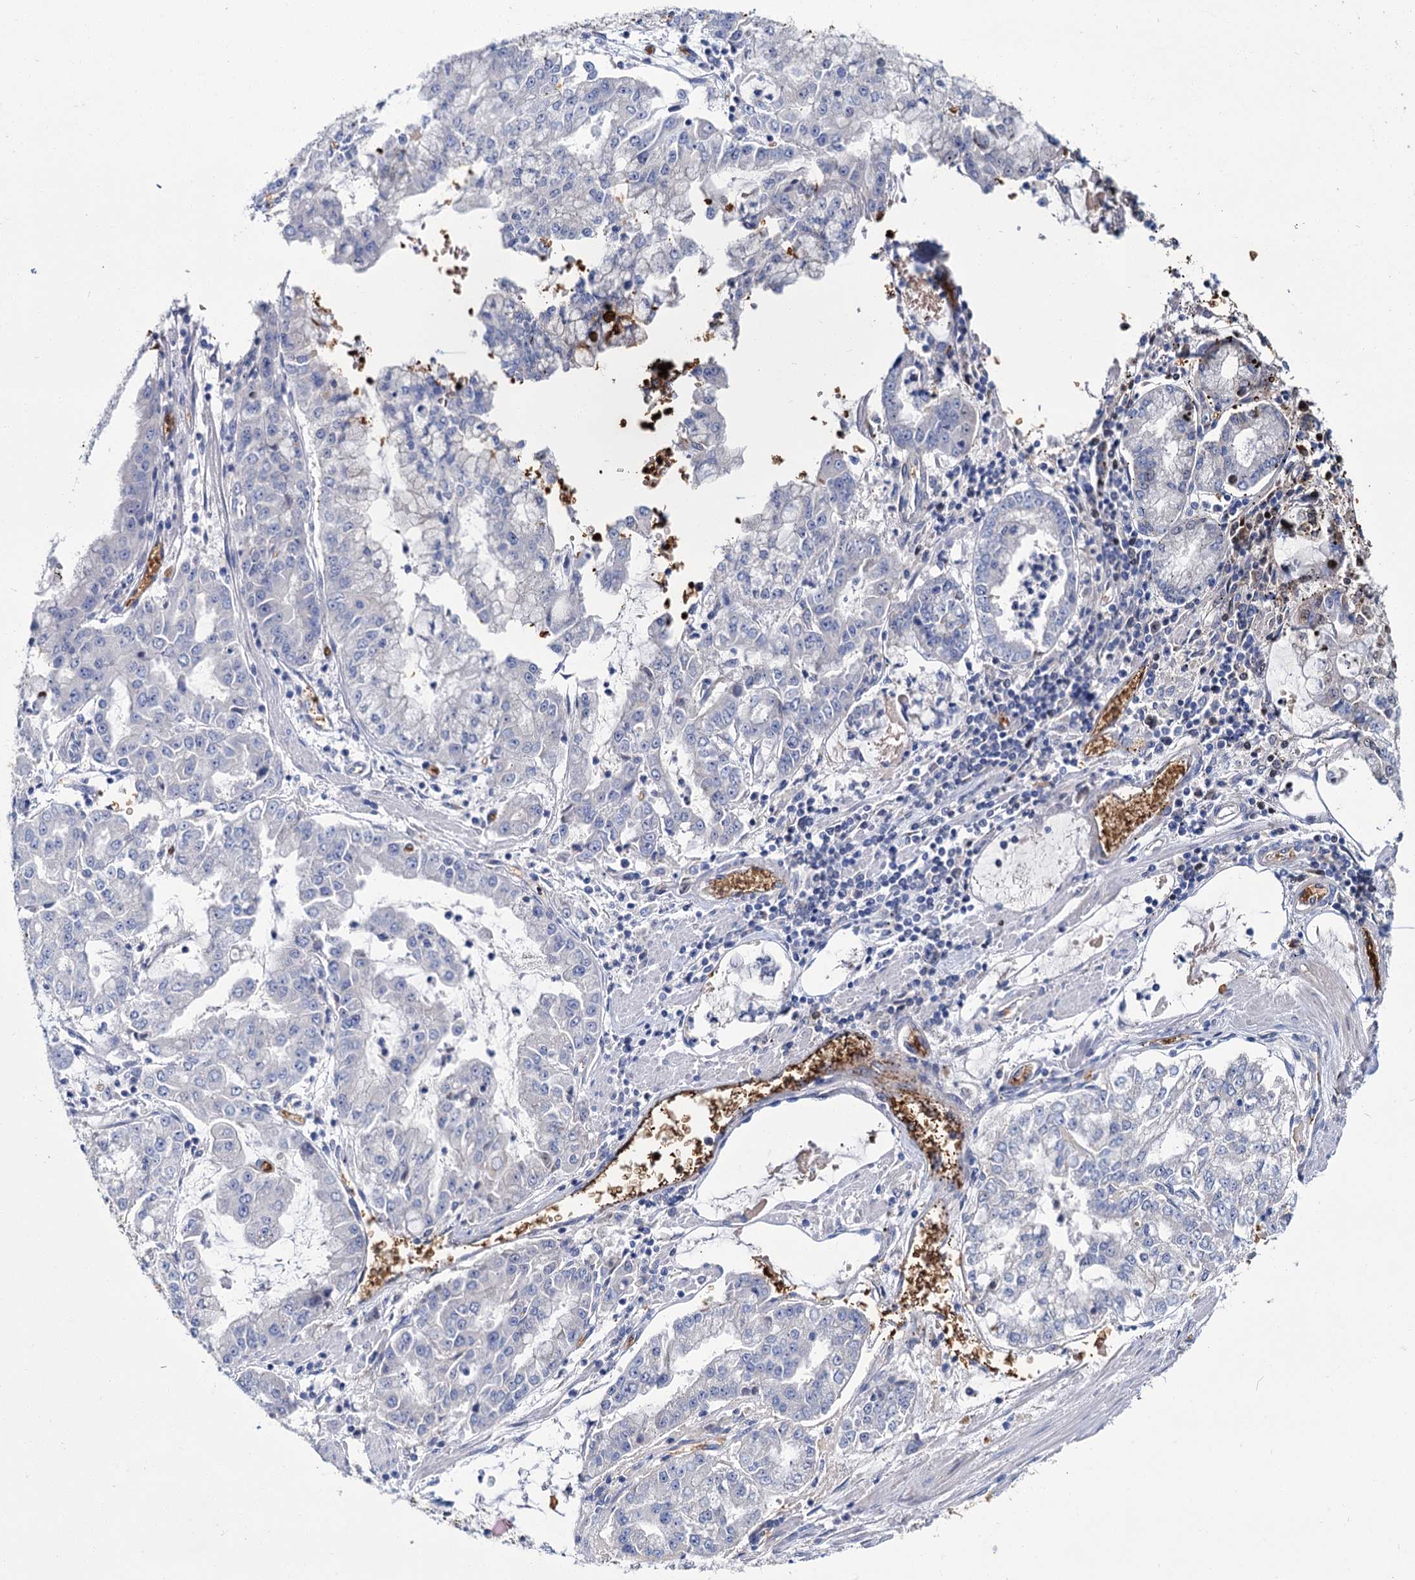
{"staining": {"intensity": "negative", "quantity": "none", "location": "none"}, "tissue": "stomach cancer", "cell_type": "Tumor cells", "image_type": "cancer", "snomed": [{"axis": "morphology", "description": "Adenocarcinoma, NOS"}, {"axis": "topography", "description": "Stomach"}], "caption": "Tumor cells are negative for brown protein staining in stomach adenocarcinoma. The staining is performed using DAB brown chromogen with nuclei counter-stained in using hematoxylin.", "gene": "ATG2A", "patient": {"sex": "male", "age": 76}}